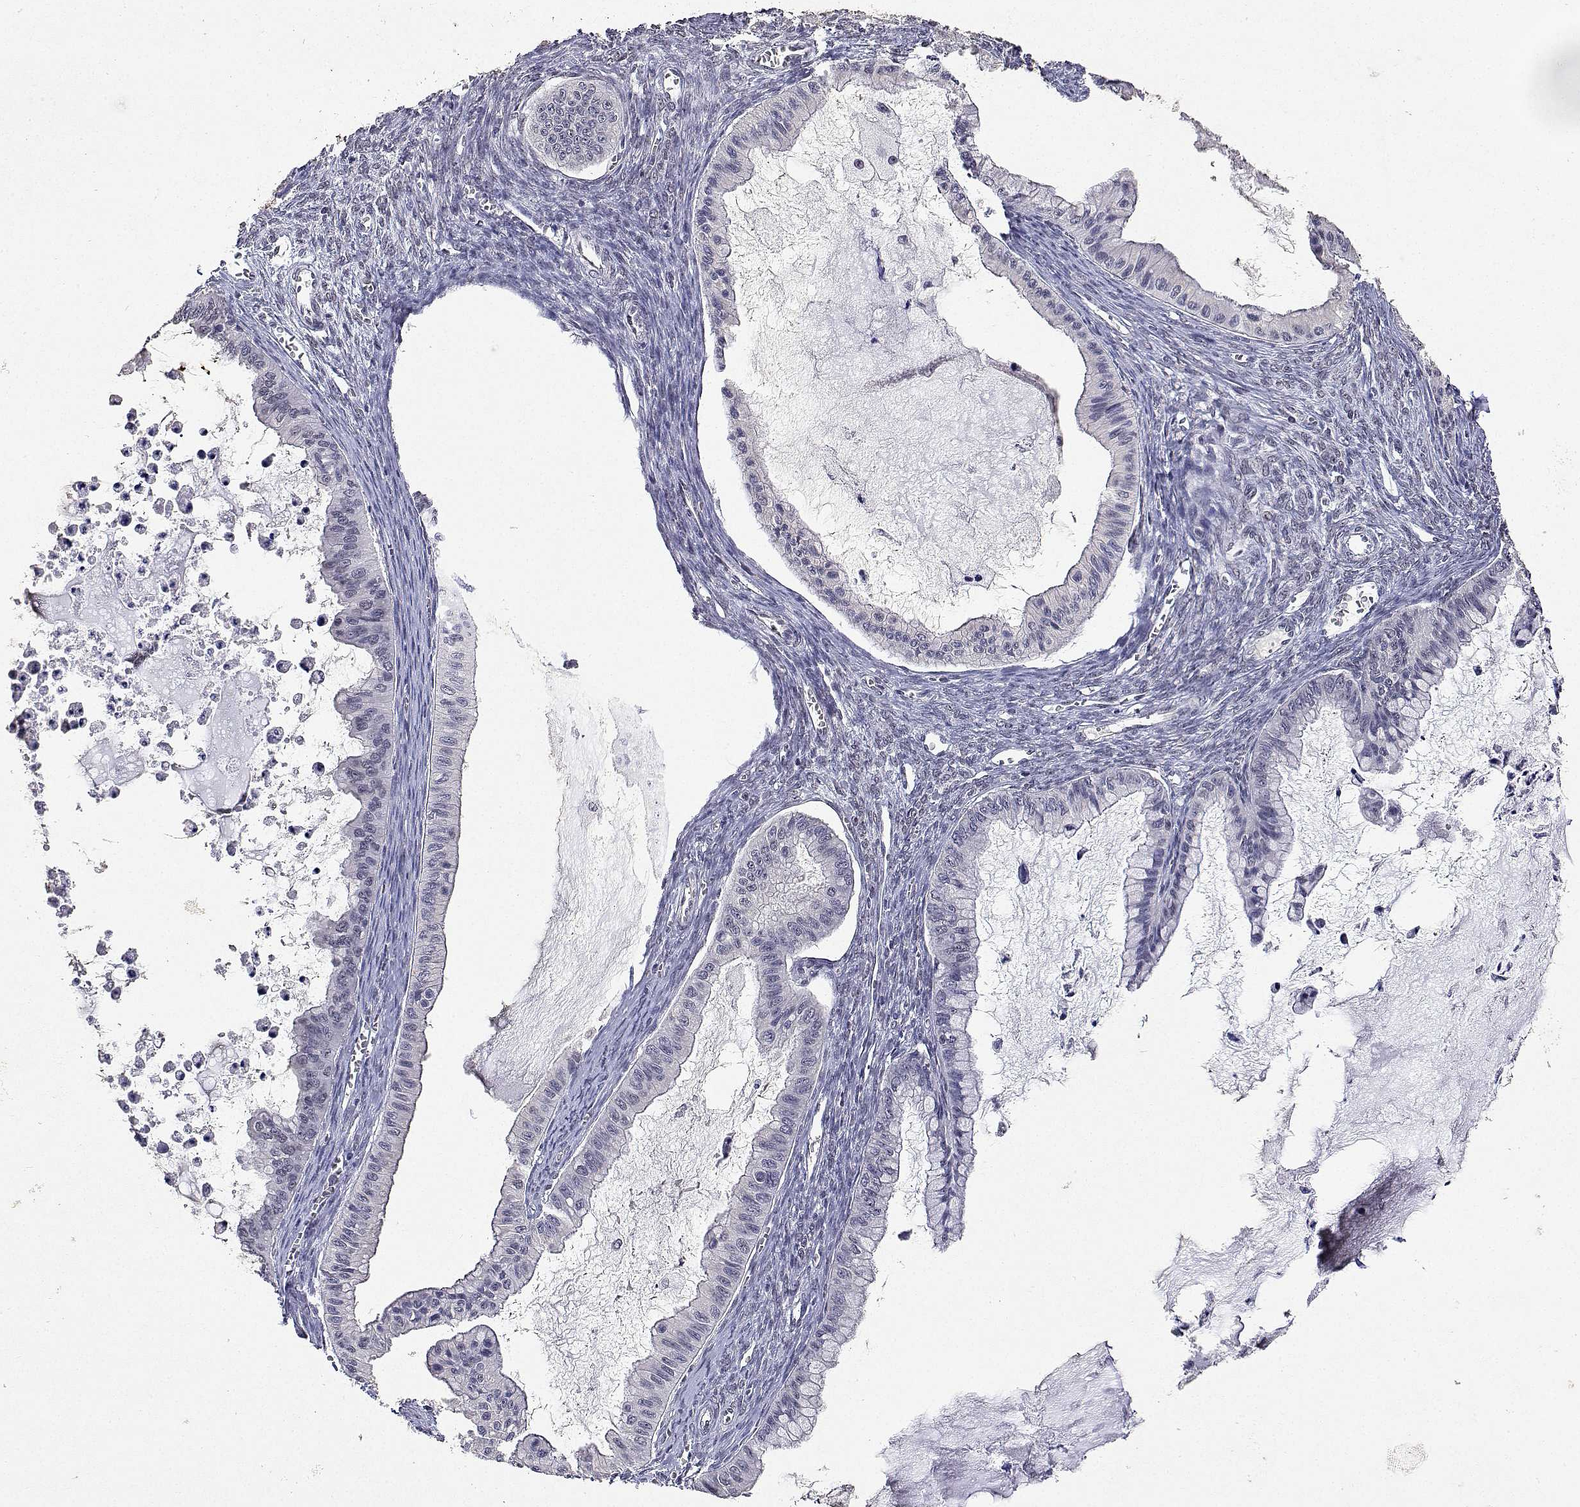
{"staining": {"intensity": "negative", "quantity": "none", "location": "none"}, "tissue": "ovarian cancer", "cell_type": "Tumor cells", "image_type": "cancer", "snomed": [{"axis": "morphology", "description": "Cystadenocarcinoma, mucinous, NOS"}, {"axis": "topography", "description": "Ovary"}], "caption": "Tumor cells are negative for brown protein staining in ovarian cancer (mucinous cystadenocarcinoma).", "gene": "XPC", "patient": {"sex": "female", "age": 72}}